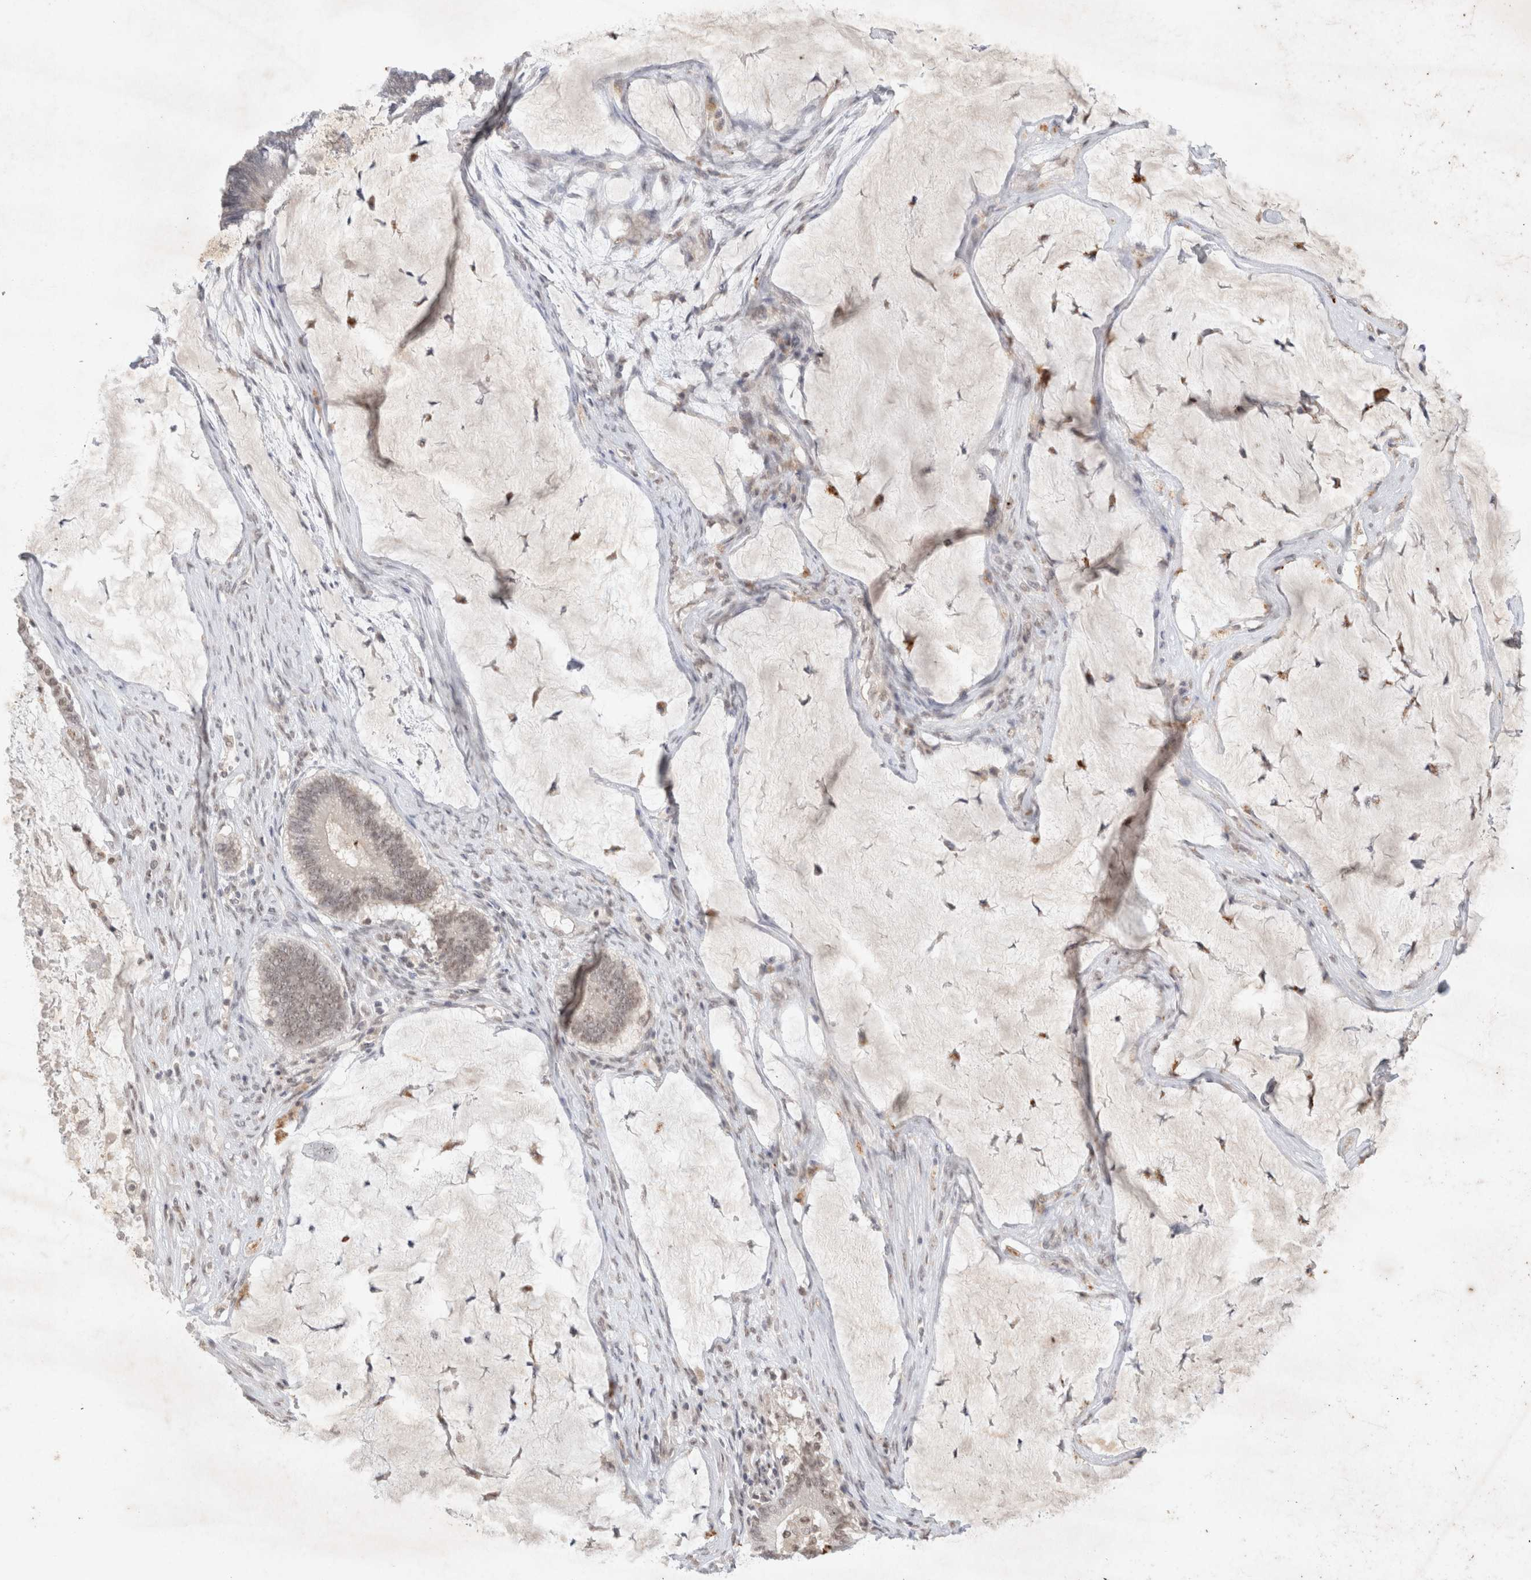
{"staining": {"intensity": "negative", "quantity": "none", "location": "none"}, "tissue": "ovarian cancer", "cell_type": "Tumor cells", "image_type": "cancer", "snomed": [{"axis": "morphology", "description": "Cystadenocarcinoma, mucinous, NOS"}, {"axis": "topography", "description": "Ovary"}], "caption": "Human ovarian cancer stained for a protein using immunohistochemistry (IHC) reveals no staining in tumor cells.", "gene": "FBXO42", "patient": {"sex": "female", "age": 61}}